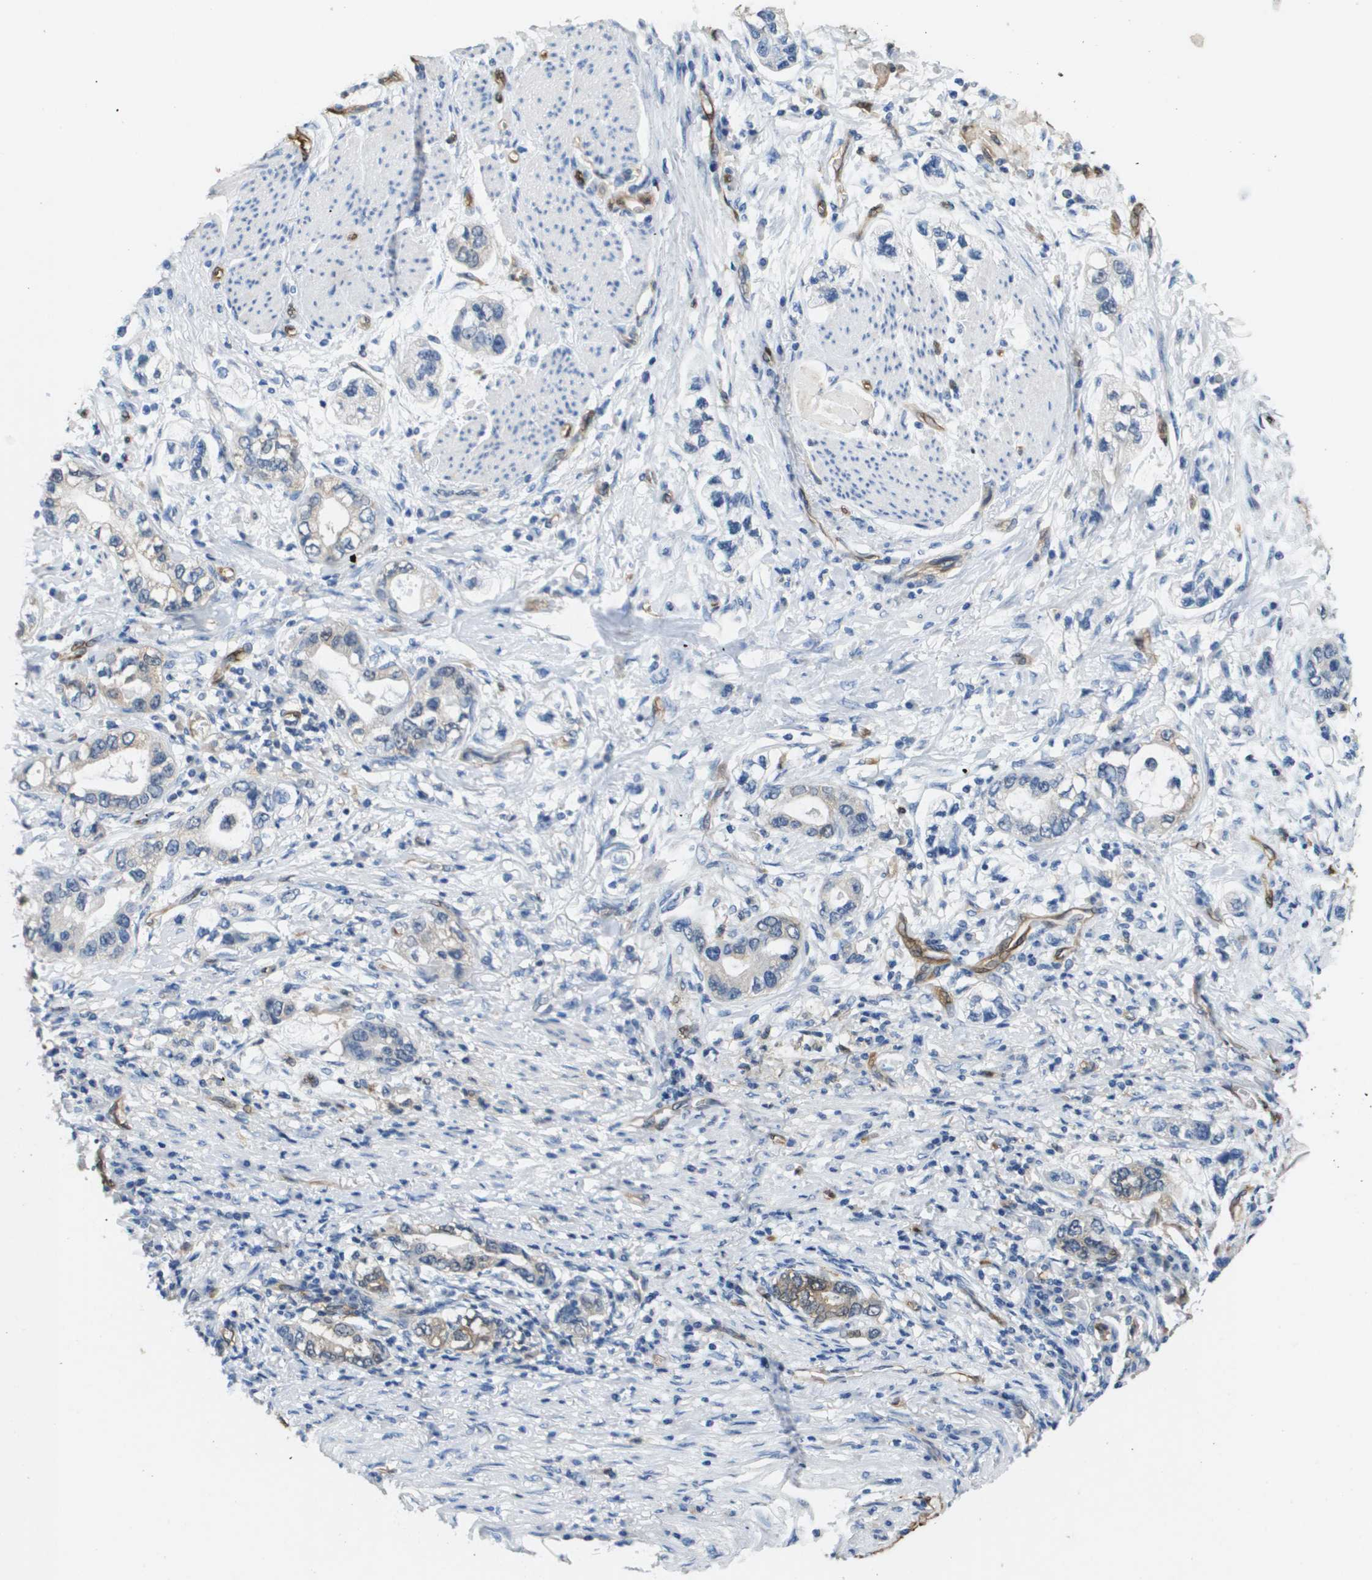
{"staining": {"intensity": "moderate", "quantity": "25%-75%", "location": "cytoplasmic/membranous"}, "tissue": "stomach cancer", "cell_type": "Tumor cells", "image_type": "cancer", "snomed": [{"axis": "morphology", "description": "Adenocarcinoma, NOS"}, {"axis": "topography", "description": "Stomach, lower"}], "caption": "IHC staining of stomach adenocarcinoma, which shows medium levels of moderate cytoplasmic/membranous staining in about 25%-75% of tumor cells indicating moderate cytoplasmic/membranous protein expression. The staining was performed using DAB (brown) for protein detection and nuclei were counterstained in hematoxylin (blue).", "gene": "FABP5", "patient": {"sex": "female", "age": 93}}